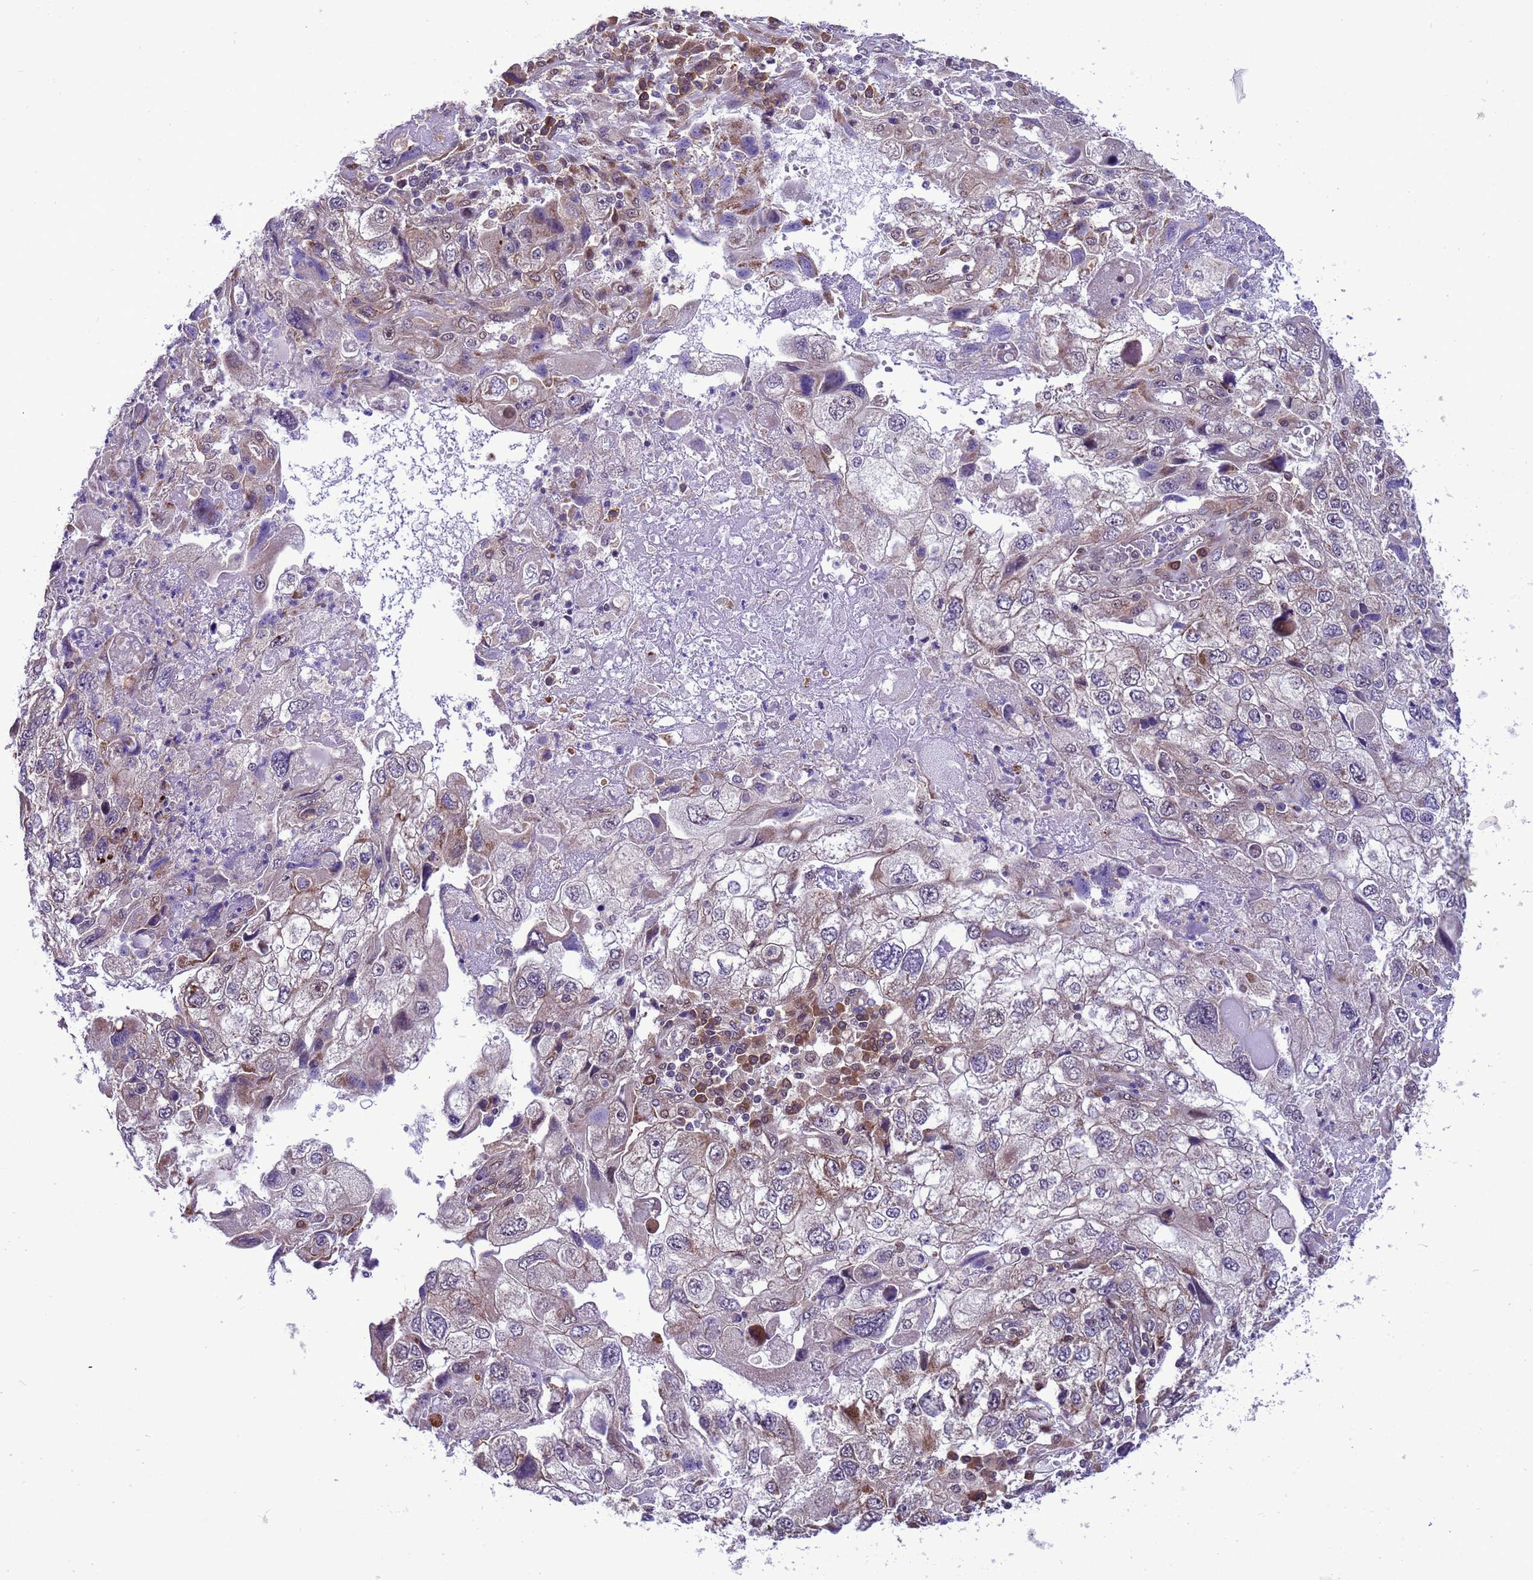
{"staining": {"intensity": "moderate", "quantity": "<25%", "location": "cytoplasmic/membranous"}, "tissue": "endometrial cancer", "cell_type": "Tumor cells", "image_type": "cancer", "snomed": [{"axis": "morphology", "description": "Adenocarcinoma, NOS"}, {"axis": "topography", "description": "Endometrium"}], "caption": "Adenocarcinoma (endometrial) stained for a protein demonstrates moderate cytoplasmic/membranous positivity in tumor cells.", "gene": "RASD1", "patient": {"sex": "female", "age": 49}}